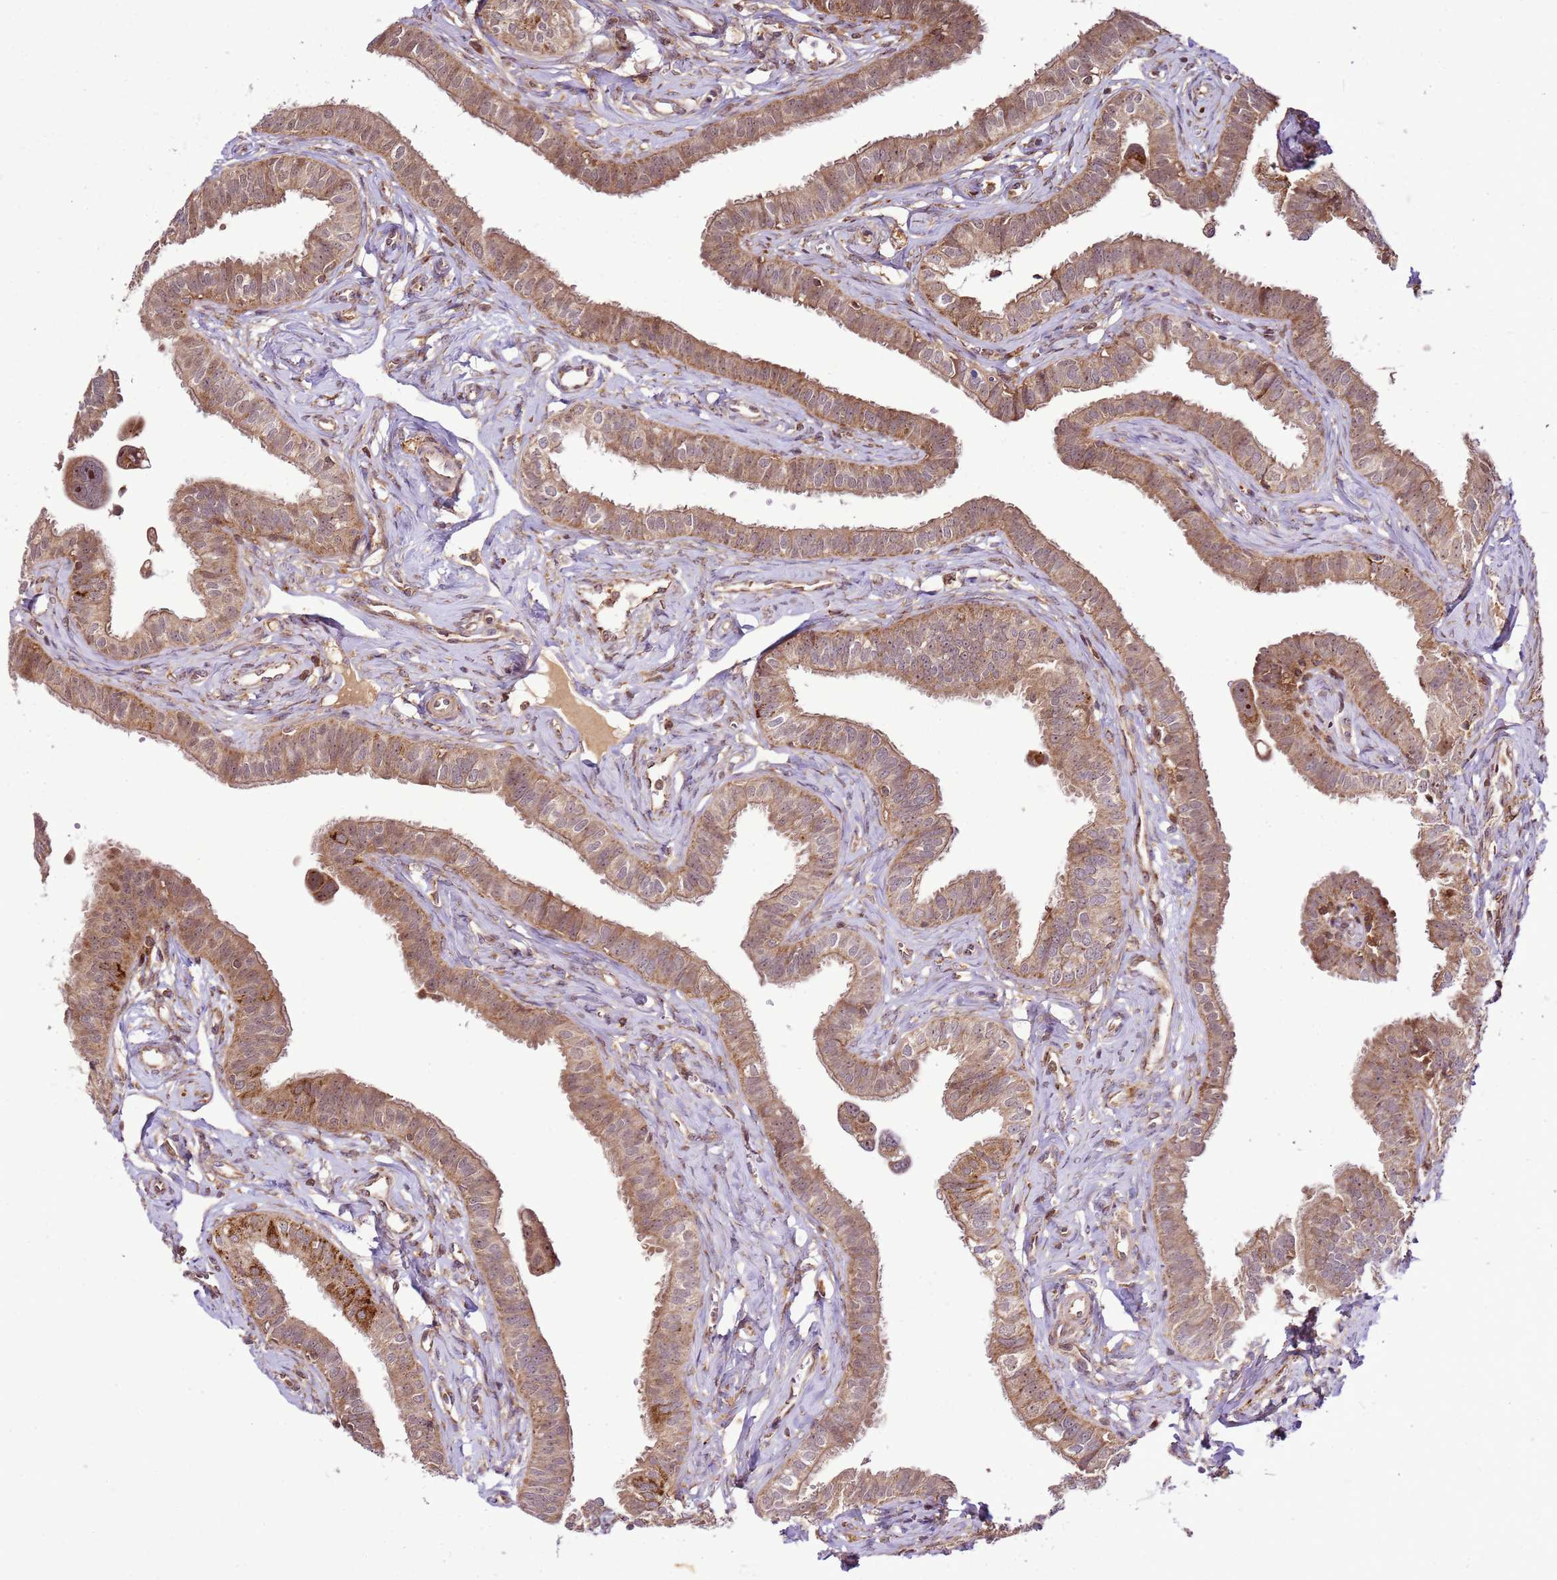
{"staining": {"intensity": "moderate", "quantity": ">75%", "location": "cytoplasmic/membranous,nuclear"}, "tissue": "fallopian tube", "cell_type": "Glandular cells", "image_type": "normal", "snomed": [{"axis": "morphology", "description": "Normal tissue, NOS"}, {"axis": "morphology", "description": "Carcinoma, NOS"}, {"axis": "topography", "description": "Fallopian tube"}, {"axis": "topography", "description": "Ovary"}], "caption": "An immunohistochemistry histopathology image of benign tissue is shown. Protein staining in brown highlights moderate cytoplasmic/membranous,nuclear positivity in fallopian tube within glandular cells. The staining was performed using DAB, with brown indicating positive protein expression. Nuclei are stained blue with hematoxylin.", "gene": "RASA3", "patient": {"sex": "female", "age": 59}}